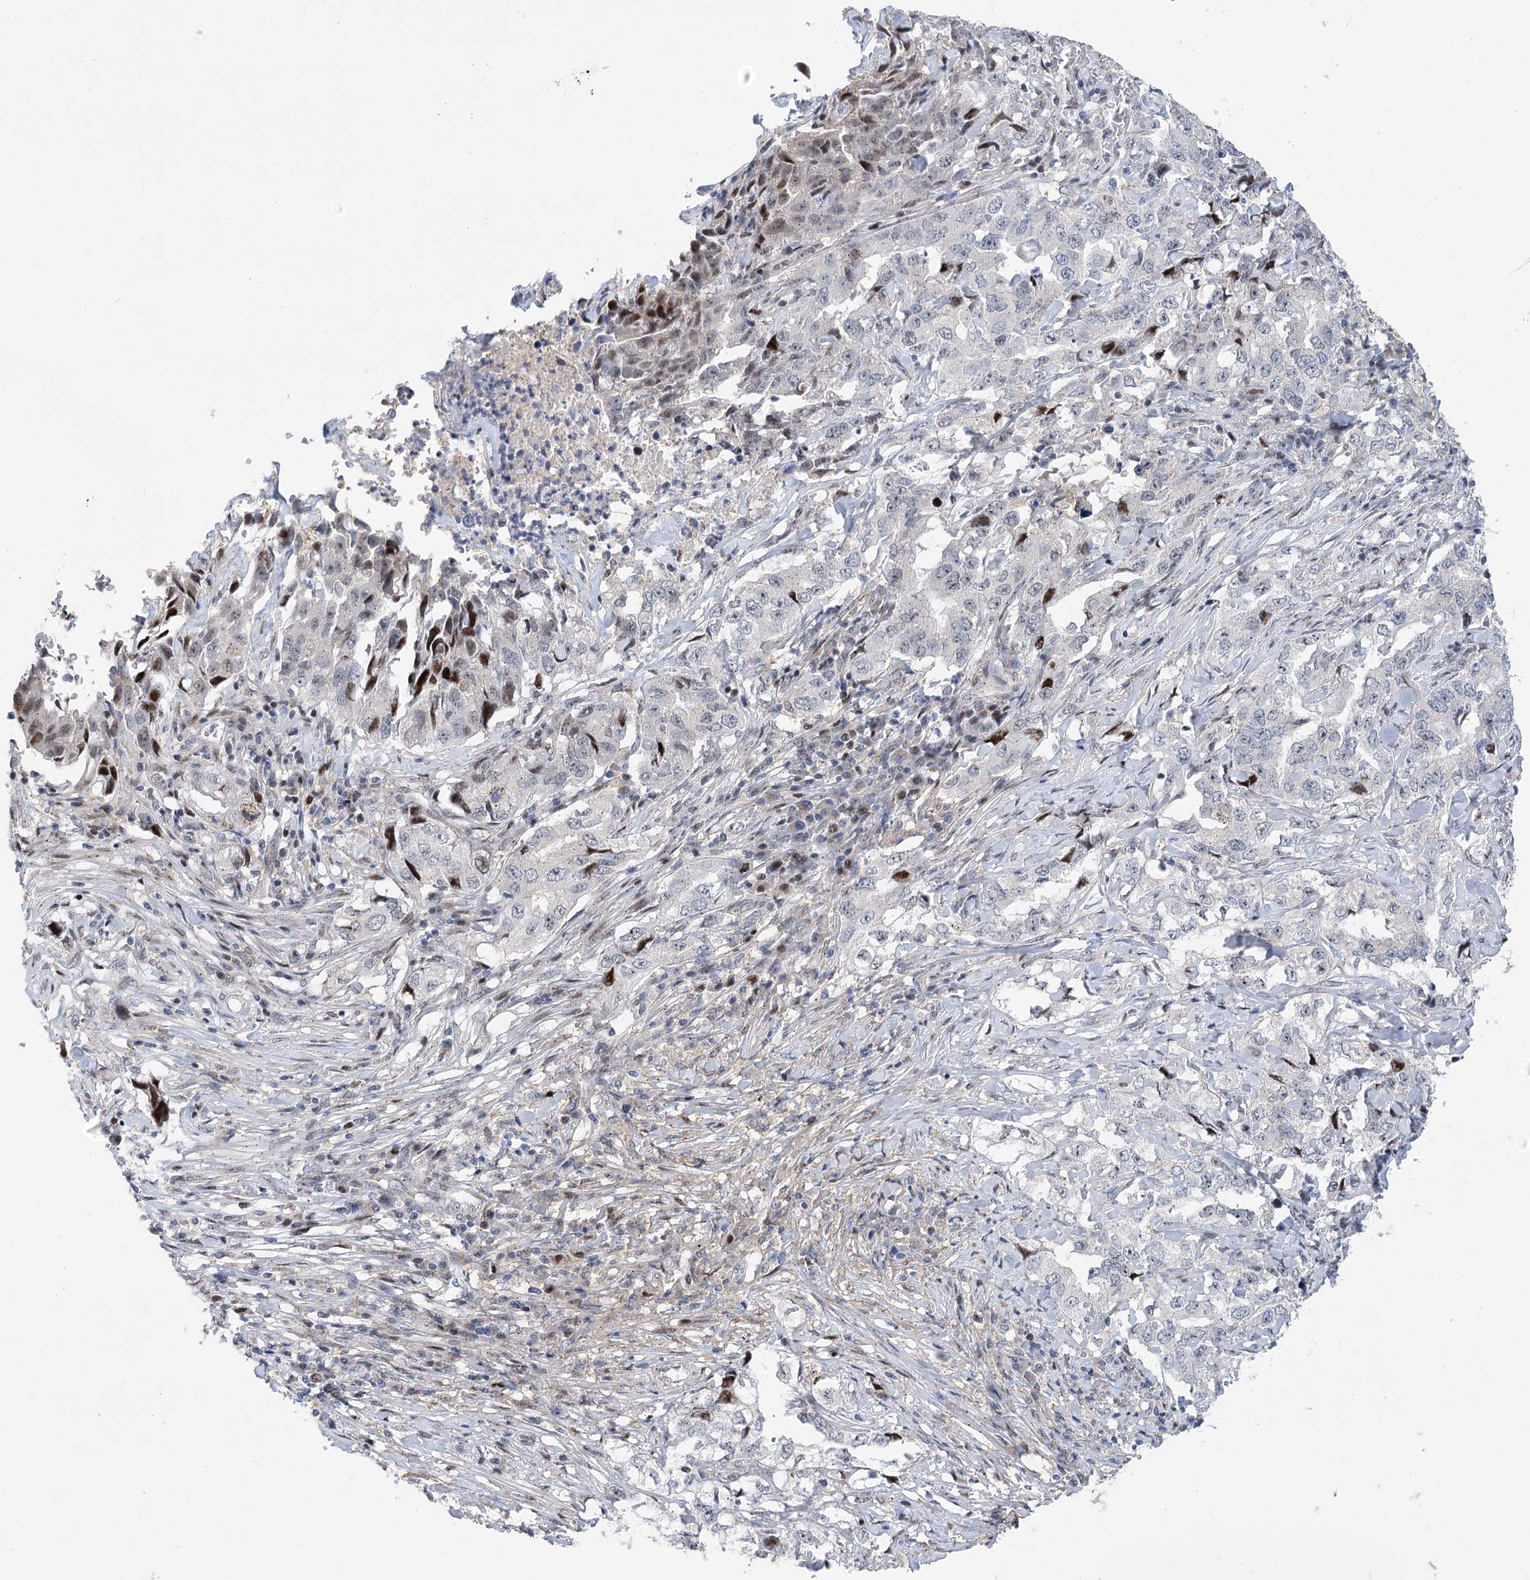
{"staining": {"intensity": "negative", "quantity": "none", "location": "none"}, "tissue": "lung cancer", "cell_type": "Tumor cells", "image_type": "cancer", "snomed": [{"axis": "morphology", "description": "Adenocarcinoma, NOS"}, {"axis": "topography", "description": "Lung"}], "caption": "This is a image of IHC staining of lung cancer (adenocarcinoma), which shows no expression in tumor cells.", "gene": "CAMTA1", "patient": {"sex": "female", "age": 51}}